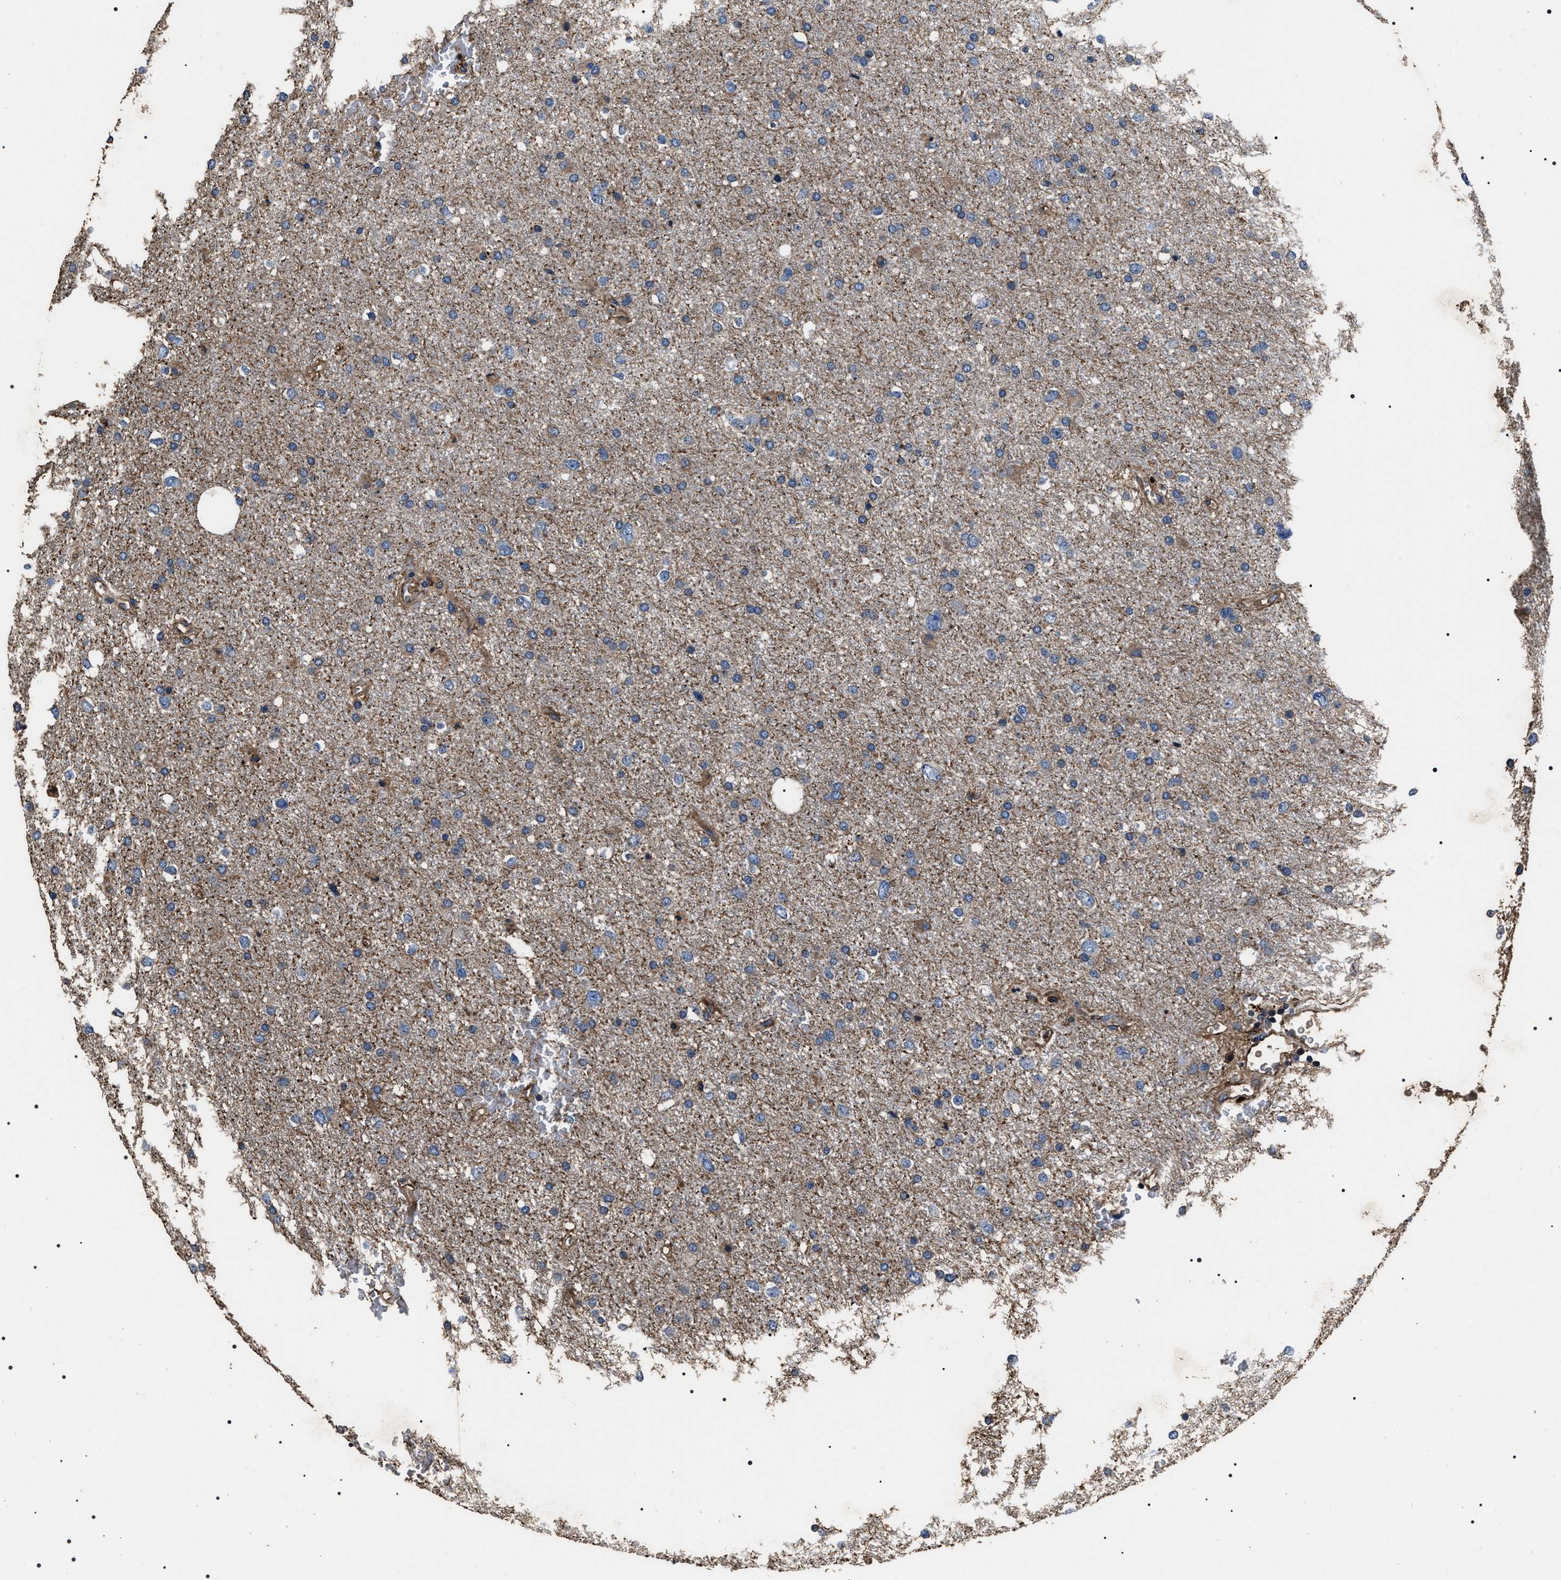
{"staining": {"intensity": "weak", "quantity": "<25%", "location": "cytoplasmic/membranous"}, "tissue": "glioma", "cell_type": "Tumor cells", "image_type": "cancer", "snomed": [{"axis": "morphology", "description": "Glioma, malignant, Low grade"}, {"axis": "topography", "description": "Brain"}], "caption": "The histopathology image shows no staining of tumor cells in malignant glioma (low-grade).", "gene": "HSCB", "patient": {"sex": "female", "age": 37}}